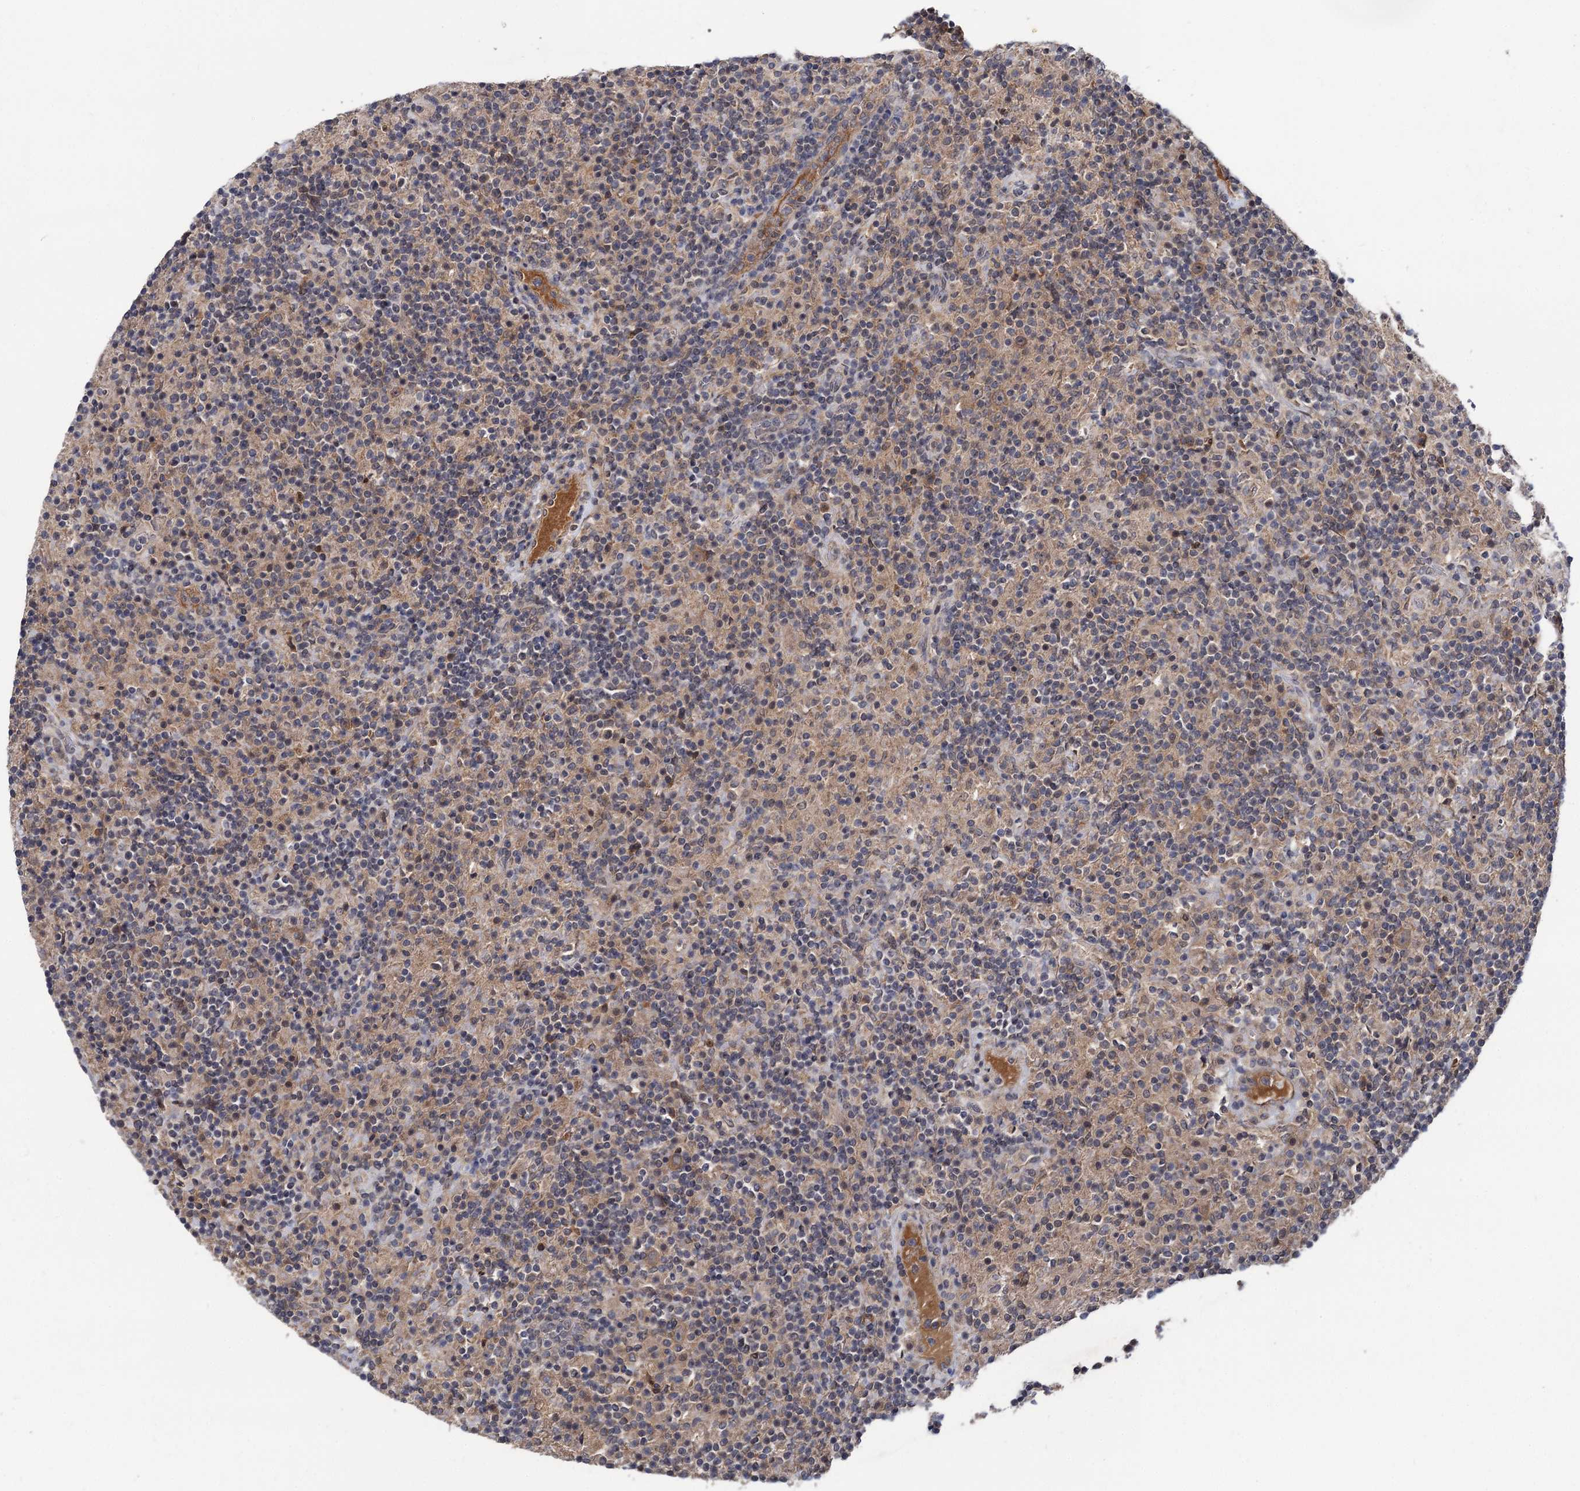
{"staining": {"intensity": "weak", "quantity": "<25%", "location": "cytoplasmic/membranous"}, "tissue": "lymphoma", "cell_type": "Tumor cells", "image_type": "cancer", "snomed": [{"axis": "morphology", "description": "Hodgkin's disease, NOS"}, {"axis": "topography", "description": "Lymph node"}], "caption": "Lymphoma stained for a protein using IHC demonstrates no positivity tumor cells.", "gene": "TEX9", "patient": {"sex": "male", "age": 70}}